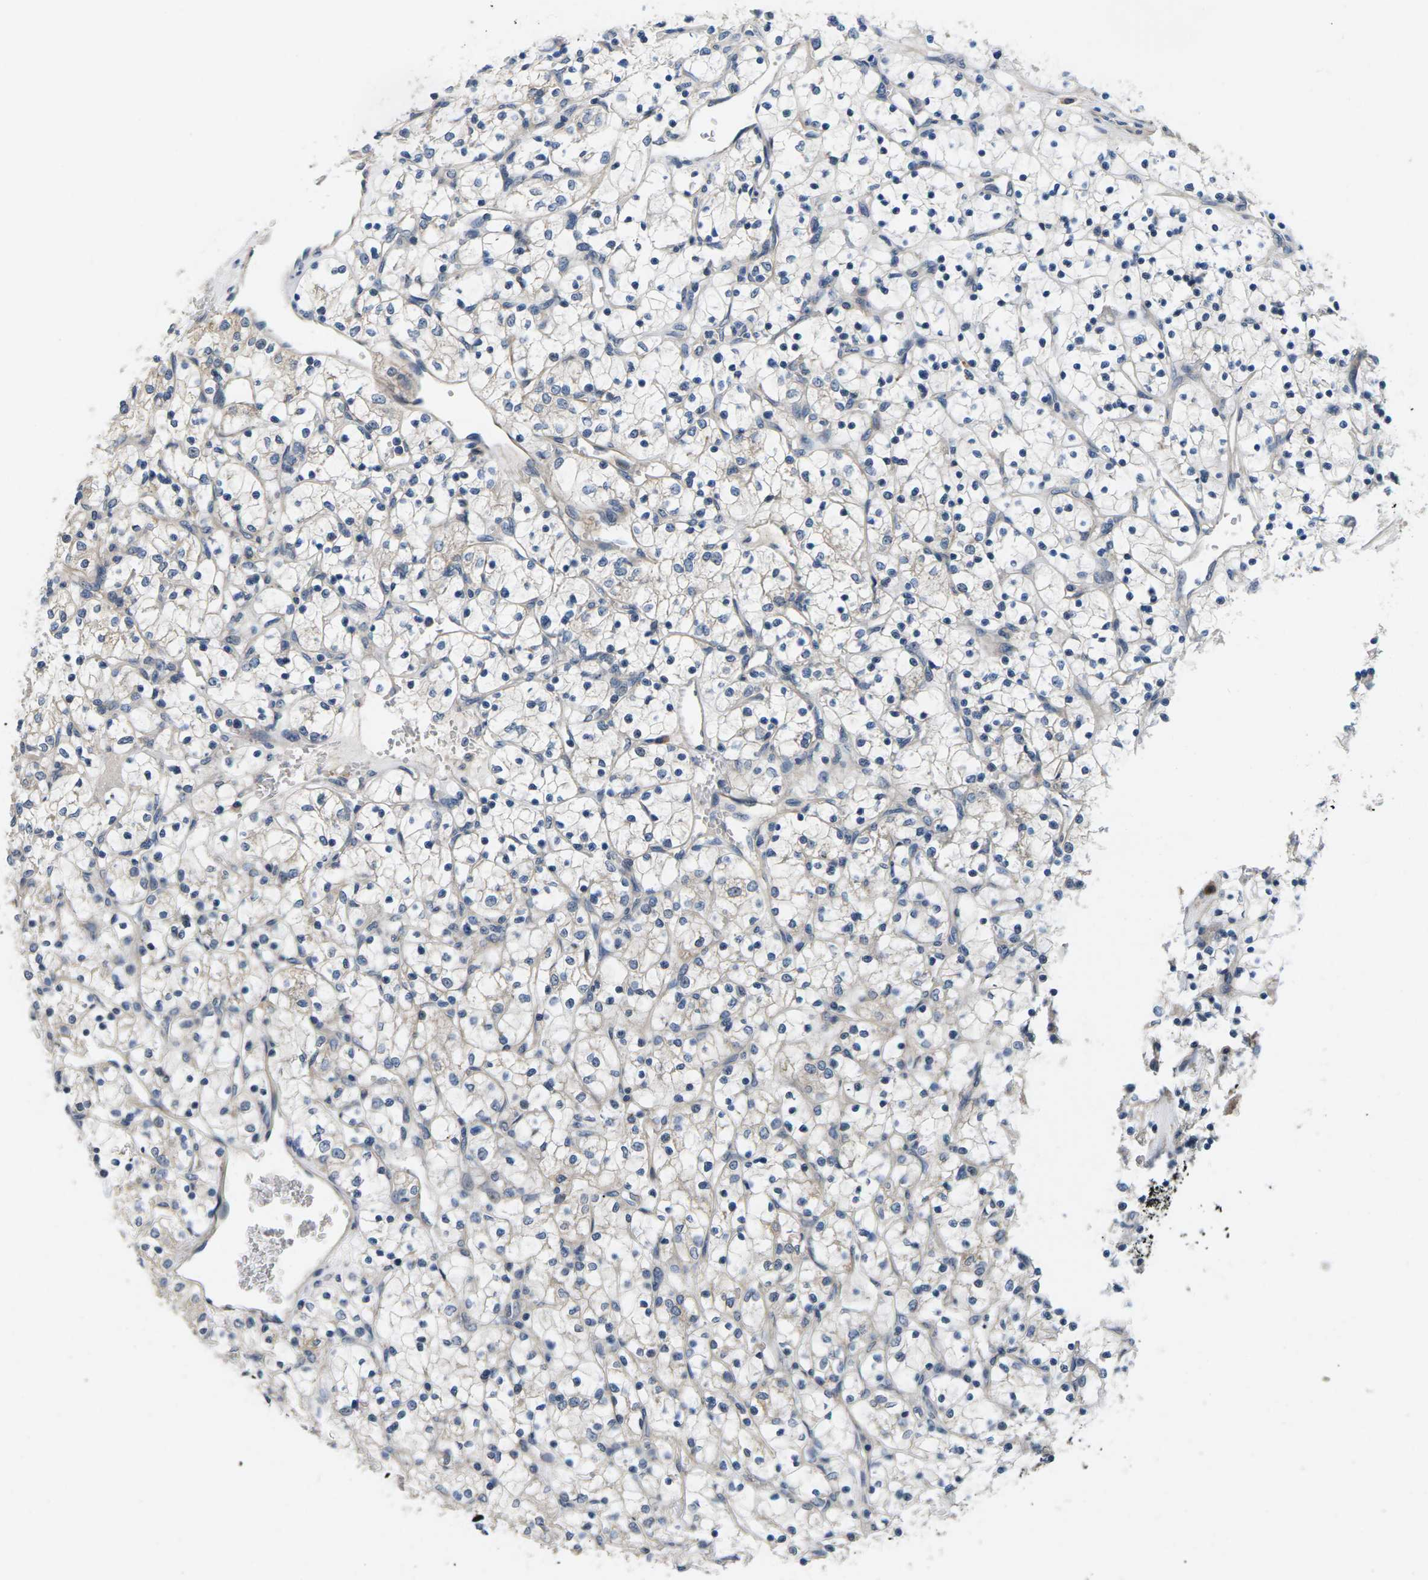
{"staining": {"intensity": "negative", "quantity": "none", "location": "none"}, "tissue": "renal cancer", "cell_type": "Tumor cells", "image_type": "cancer", "snomed": [{"axis": "morphology", "description": "Adenocarcinoma, NOS"}, {"axis": "topography", "description": "Kidney"}], "caption": "Immunohistochemistry (IHC) of human renal cancer shows no positivity in tumor cells.", "gene": "ERGIC3", "patient": {"sex": "female", "age": 69}}